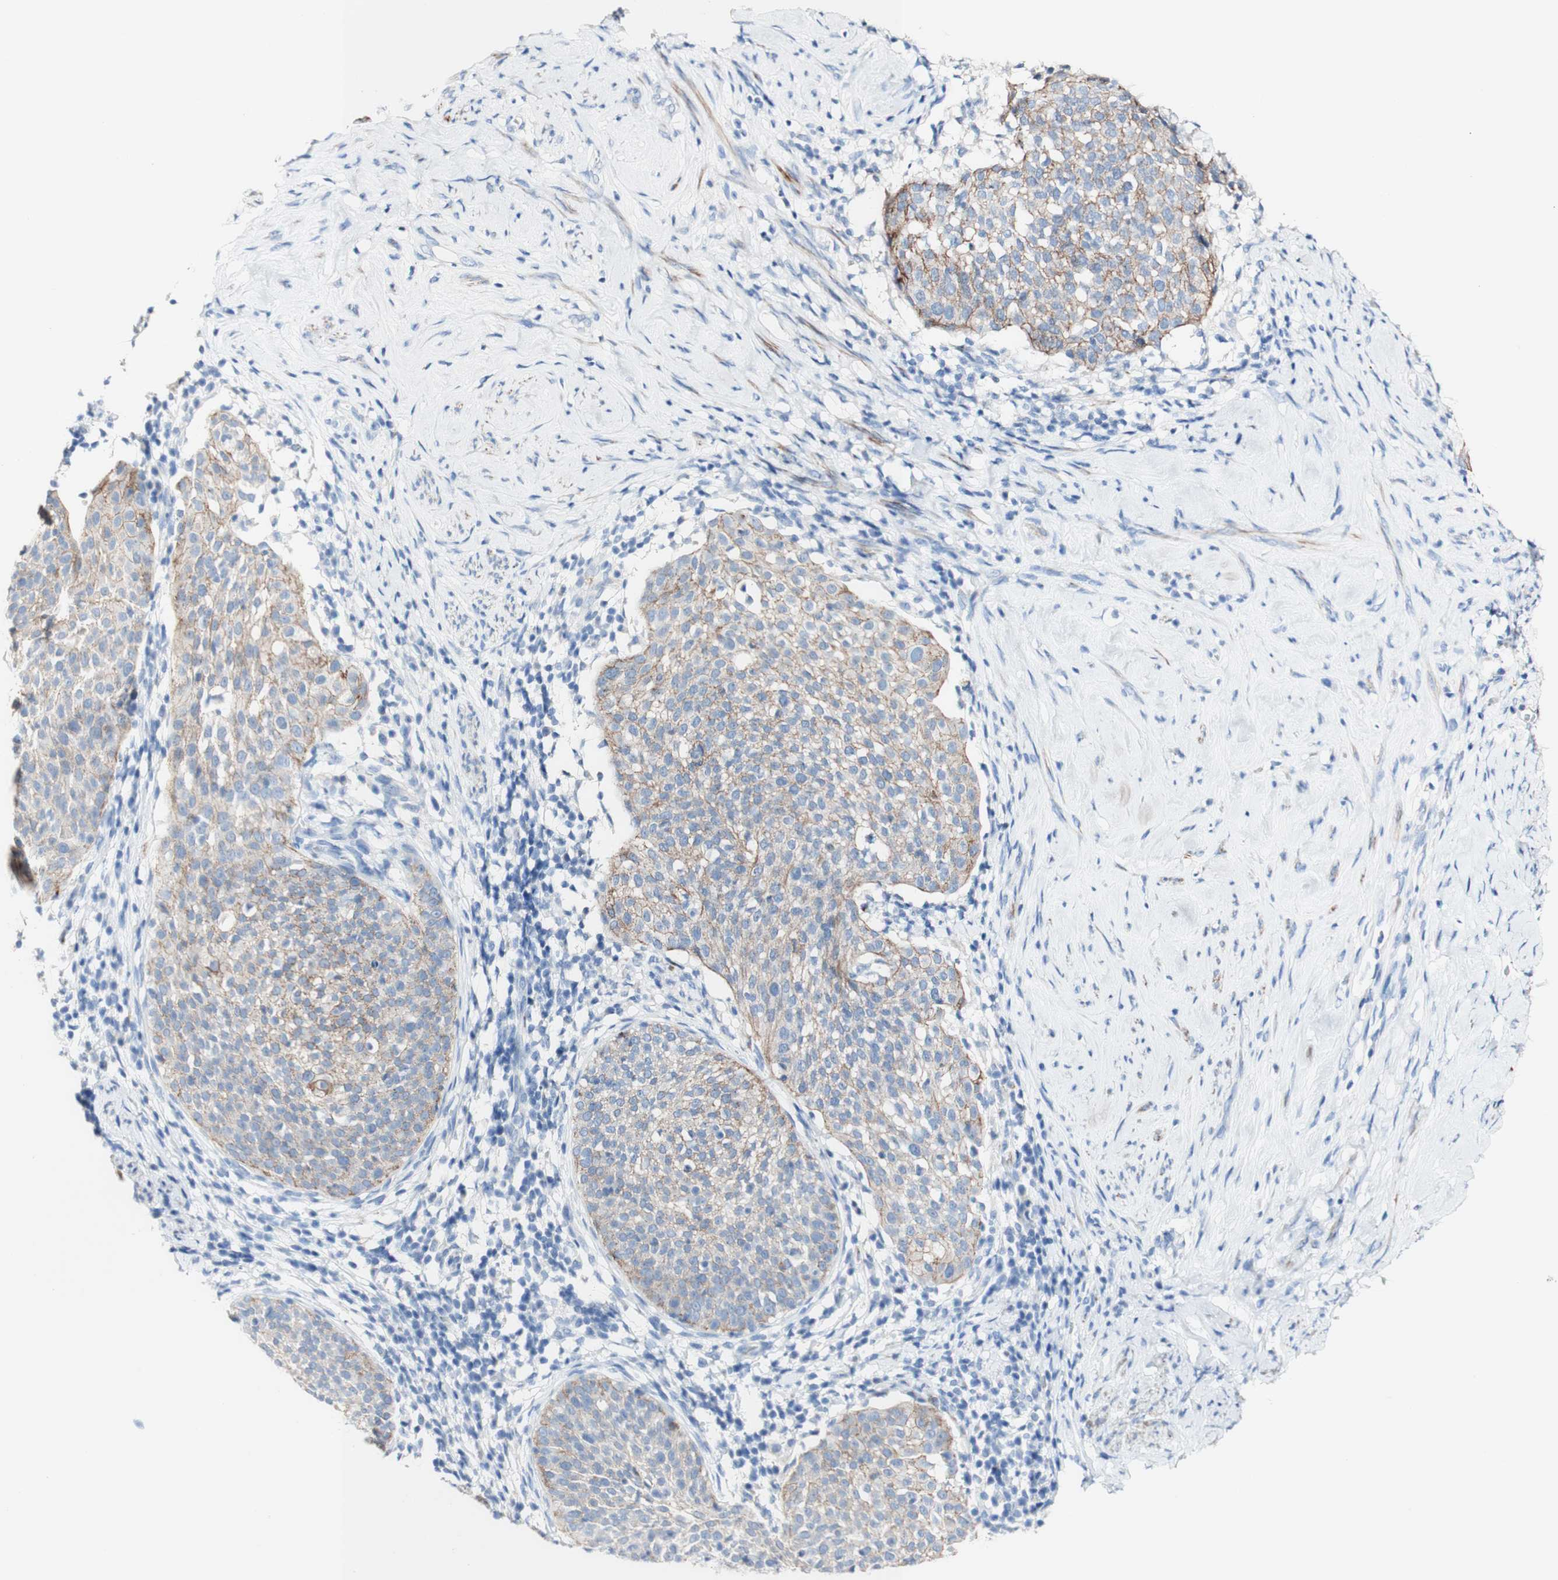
{"staining": {"intensity": "moderate", "quantity": "25%-75%", "location": "cytoplasmic/membranous"}, "tissue": "cervical cancer", "cell_type": "Tumor cells", "image_type": "cancer", "snomed": [{"axis": "morphology", "description": "Squamous cell carcinoma, NOS"}, {"axis": "topography", "description": "Cervix"}], "caption": "Immunohistochemical staining of cervical cancer (squamous cell carcinoma) shows medium levels of moderate cytoplasmic/membranous protein expression in approximately 25%-75% of tumor cells. Using DAB (3,3'-diaminobenzidine) (brown) and hematoxylin (blue) stains, captured at high magnification using brightfield microscopy.", "gene": "DSC2", "patient": {"sex": "female", "age": 51}}